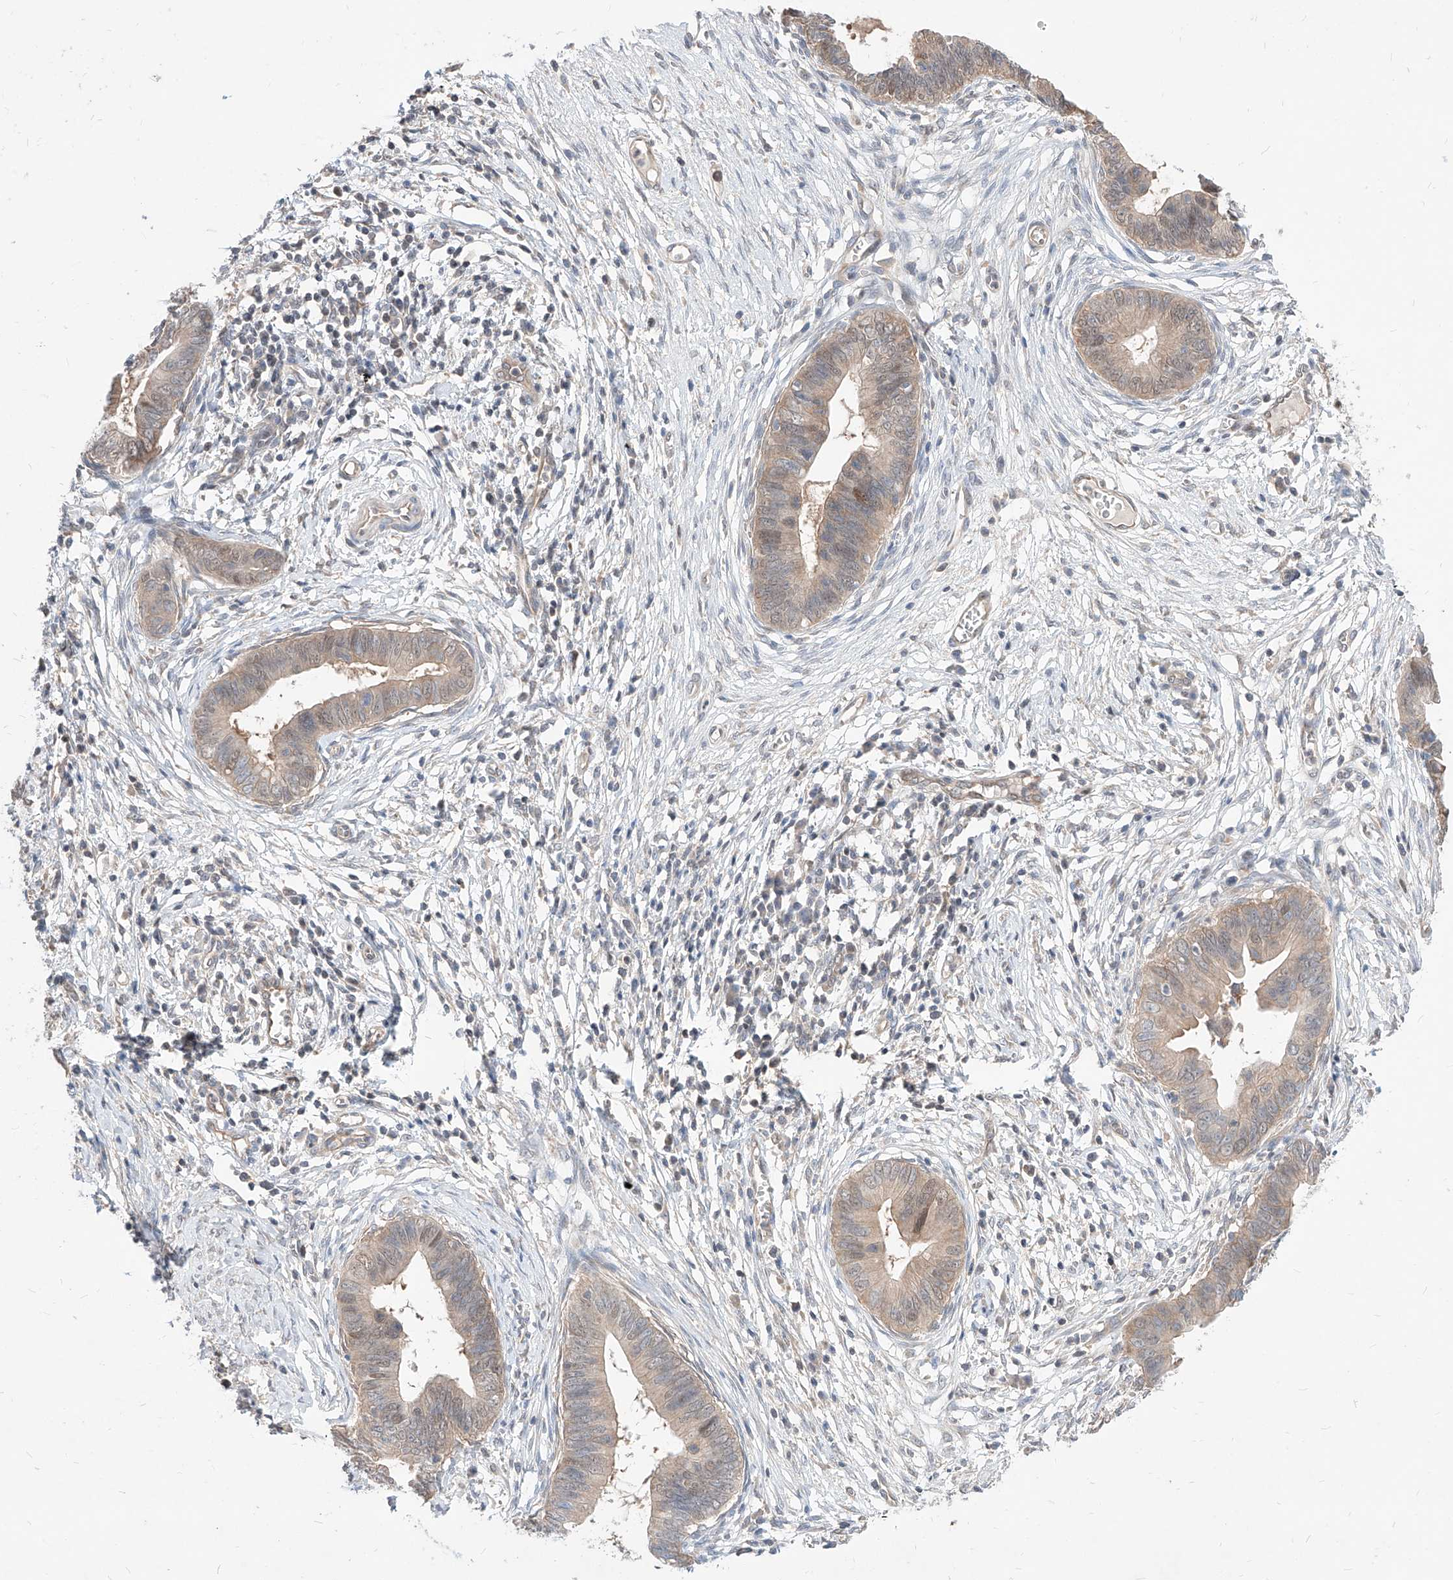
{"staining": {"intensity": "weak", "quantity": ">75%", "location": "cytoplasmic/membranous,nuclear"}, "tissue": "cervical cancer", "cell_type": "Tumor cells", "image_type": "cancer", "snomed": [{"axis": "morphology", "description": "Adenocarcinoma, NOS"}, {"axis": "topography", "description": "Cervix"}], "caption": "A low amount of weak cytoplasmic/membranous and nuclear staining is seen in about >75% of tumor cells in cervical cancer tissue. The staining was performed using DAB, with brown indicating positive protein expression. Nuclei are stained blue with hematoxylin.", "gene": "TSNAX", "patient": {"sex": "female", "age": 44}}